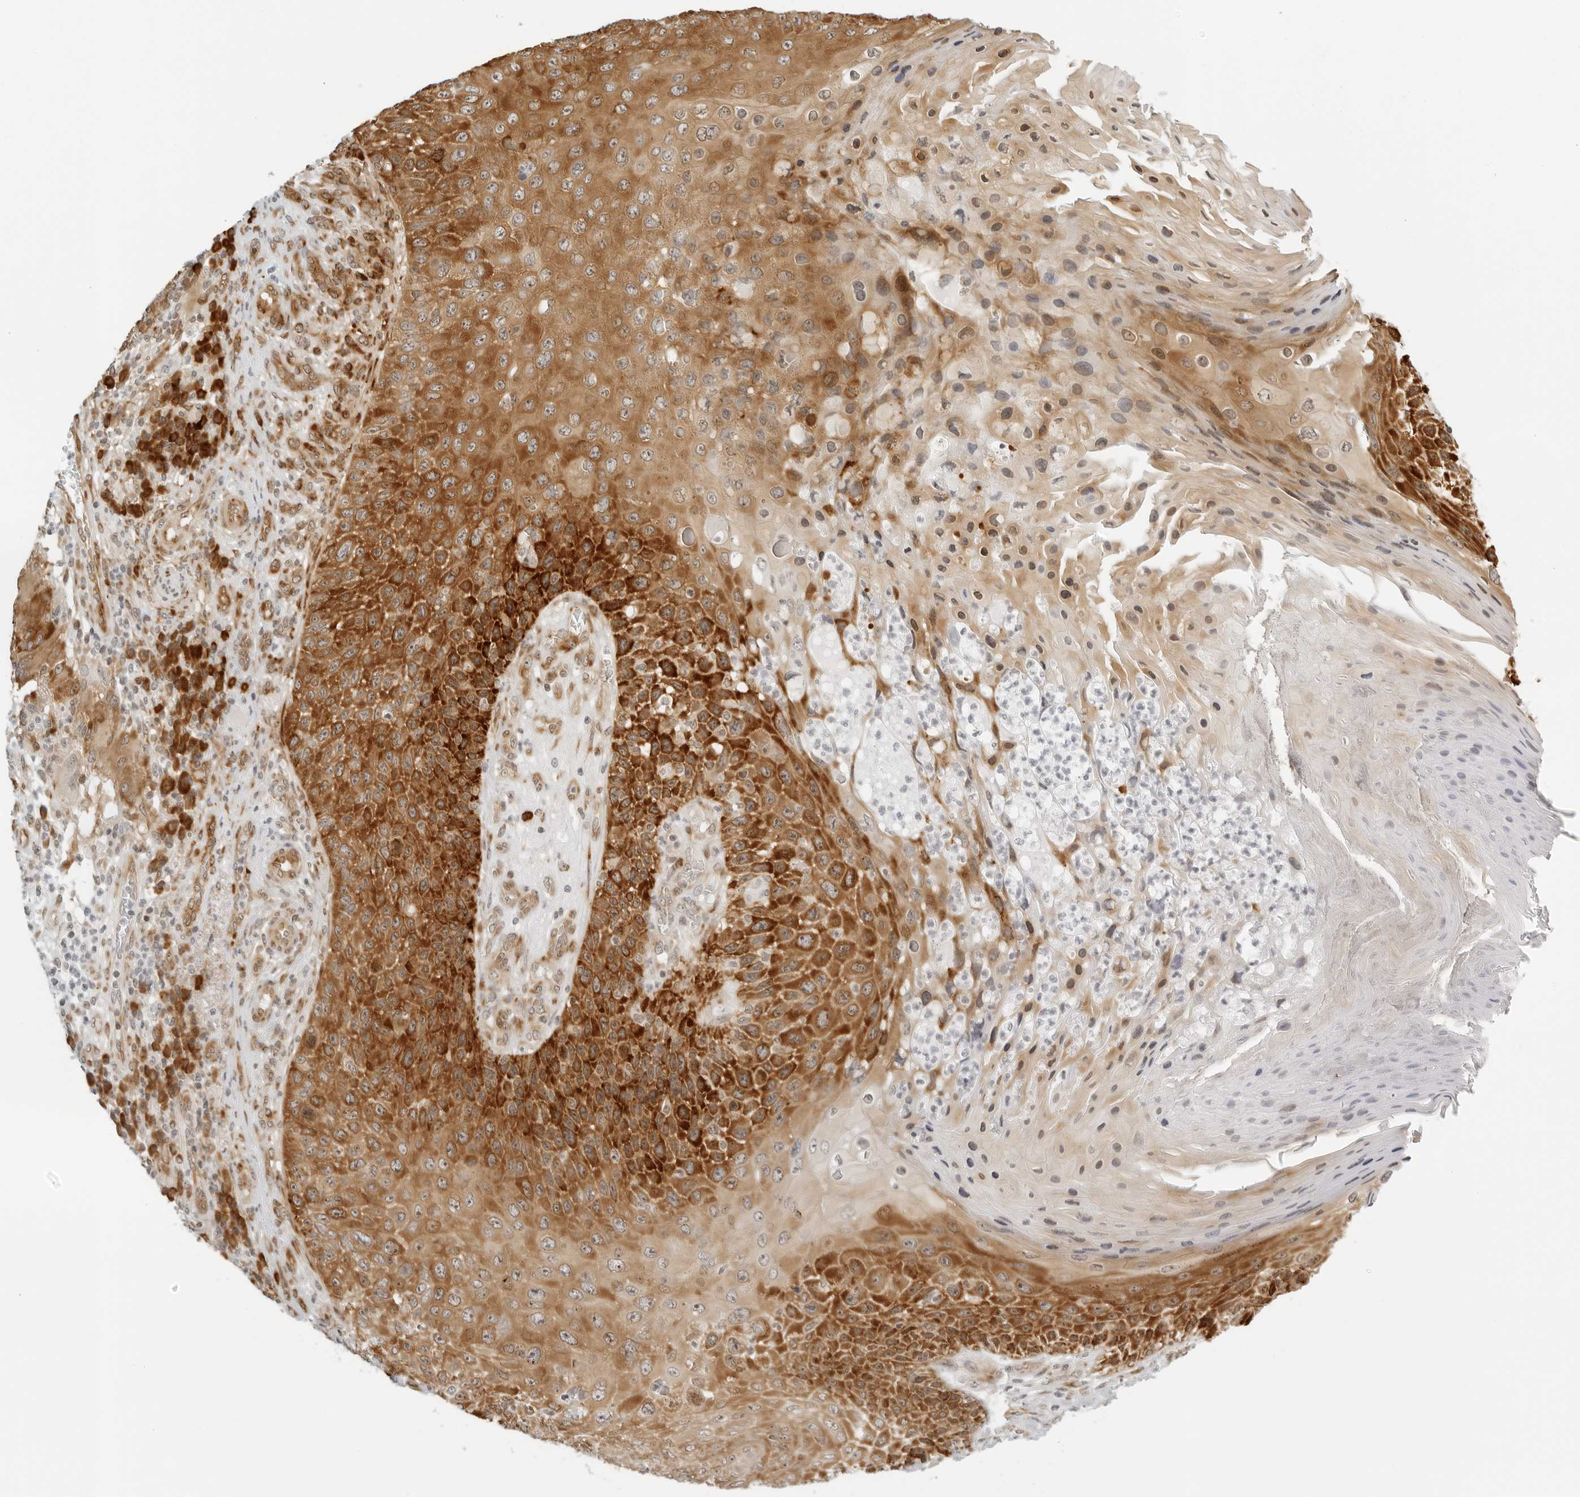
{"staining": {"intensity": "strong", "quantity": ">75%", "location": "cytoplasmic/membranous"}, "tissue": "skin cancer", "cell_type": "Tumor cells", "image_type": "cancer", "snomed": [{"axis": "morphology", "description": "Squamous cell carcinoma, NOS"}, {"axis": "topography", "description": "Skin"}], "caption": "A histopathology image showing strong cytoplasmic/membranous staining in approximately >75% of tumor cells in squamous cell carcinoma (skin), as visualized by brown immunohistochemical staining.", "gene": "EIF4G1", "patient": {"sex": "female", "age": 88}}